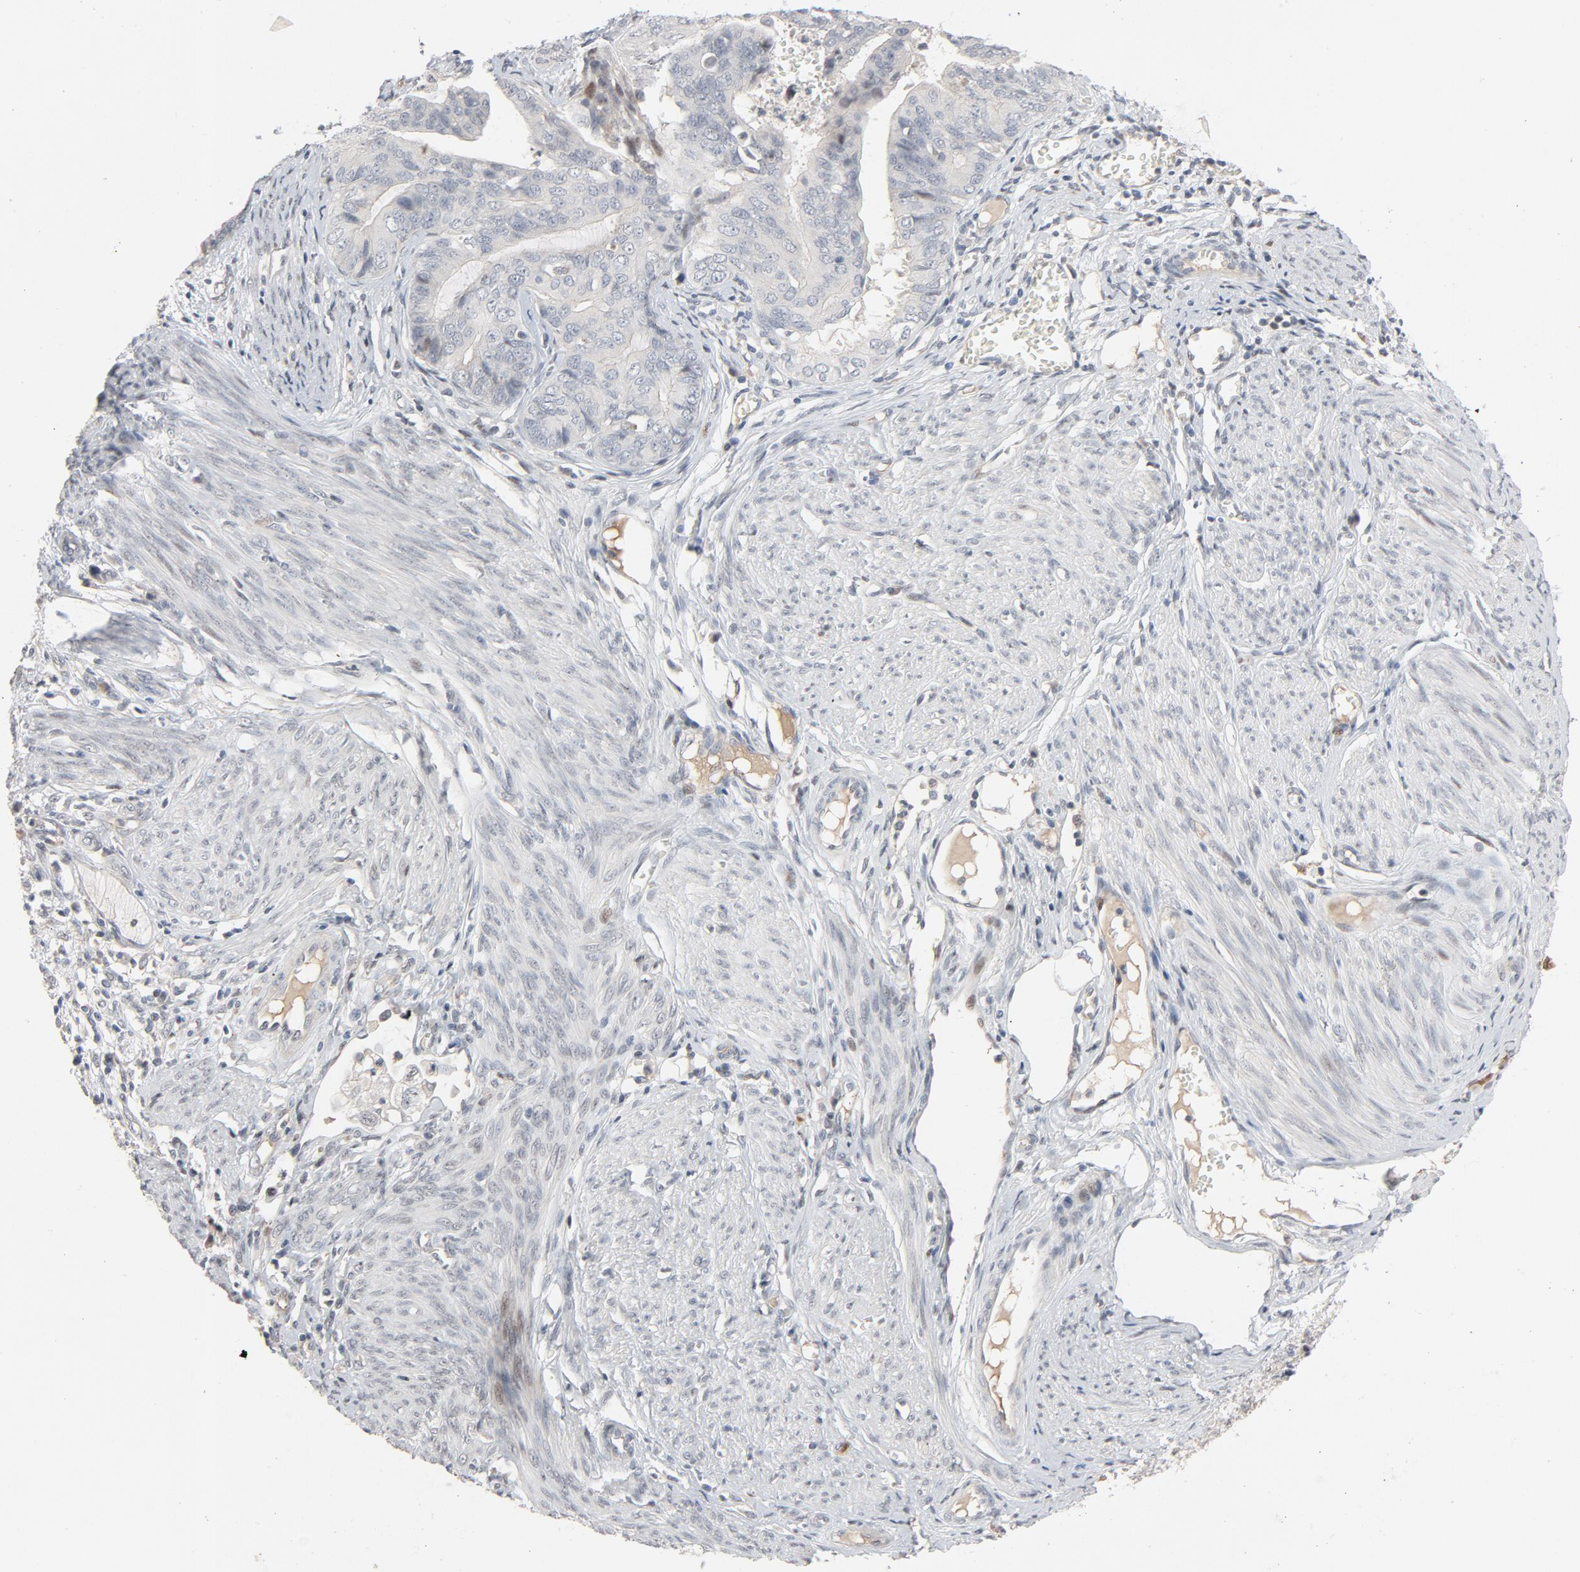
{"staining": {"intensity": "negative", "quantity": "none", "location": "none"}, "tissue": "endometrial cancer", "cell_type": "Tumor cells", "image_type": "cancer", "snomed": [{"axis": "morphology", "description": "Adenocarcinoma, NOS"}, {"axis": "topography", "description": "Endometrium"}], "caption": "Endometrial cancer was stained to show a protein in brown. There is no significant positivity in tumor cells.", "gene": "FSCB", "patient": {"sex": "female", "age": 75}}